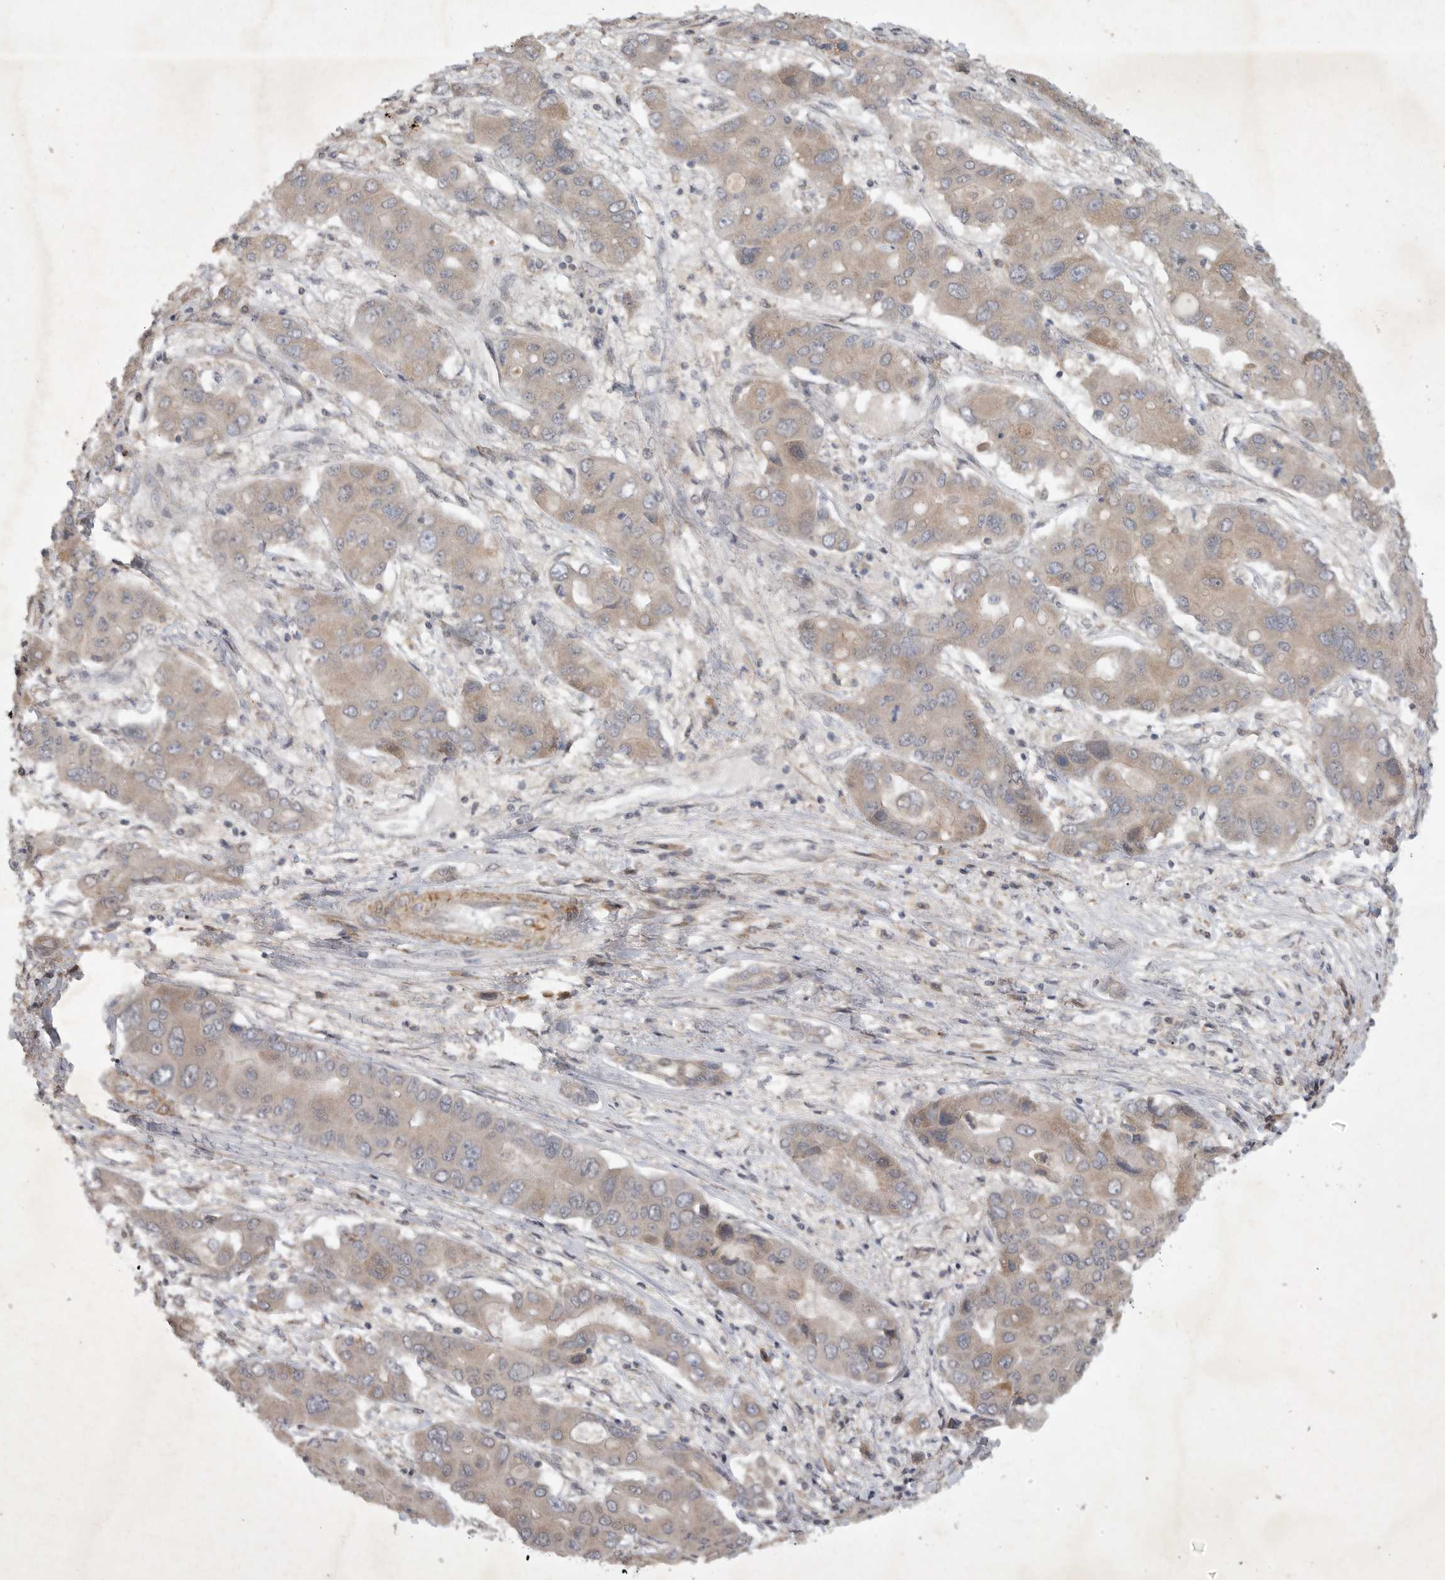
{"staining": {"intensity": "weak", "quantity": ">75%", "location": "cytoplasmic/membranous"}, "tissue": "liver cancer", "cell_type": "Tumor cells", "image_type": "cancer", "snomed": [{"axis": "morphology", "description": "Cholangiocarcinoma"}, {"axis": "topography", "description": "Liver"}], "caption": "Immunohistochemical staining of human liver cancer (cholangiocarcinoma) shows low levels of weak cytoplasmic/membranous staining in about >75% of tumor cells.", "gene": "EDEM3", "patient": {"sex": "male", "age": 67}}